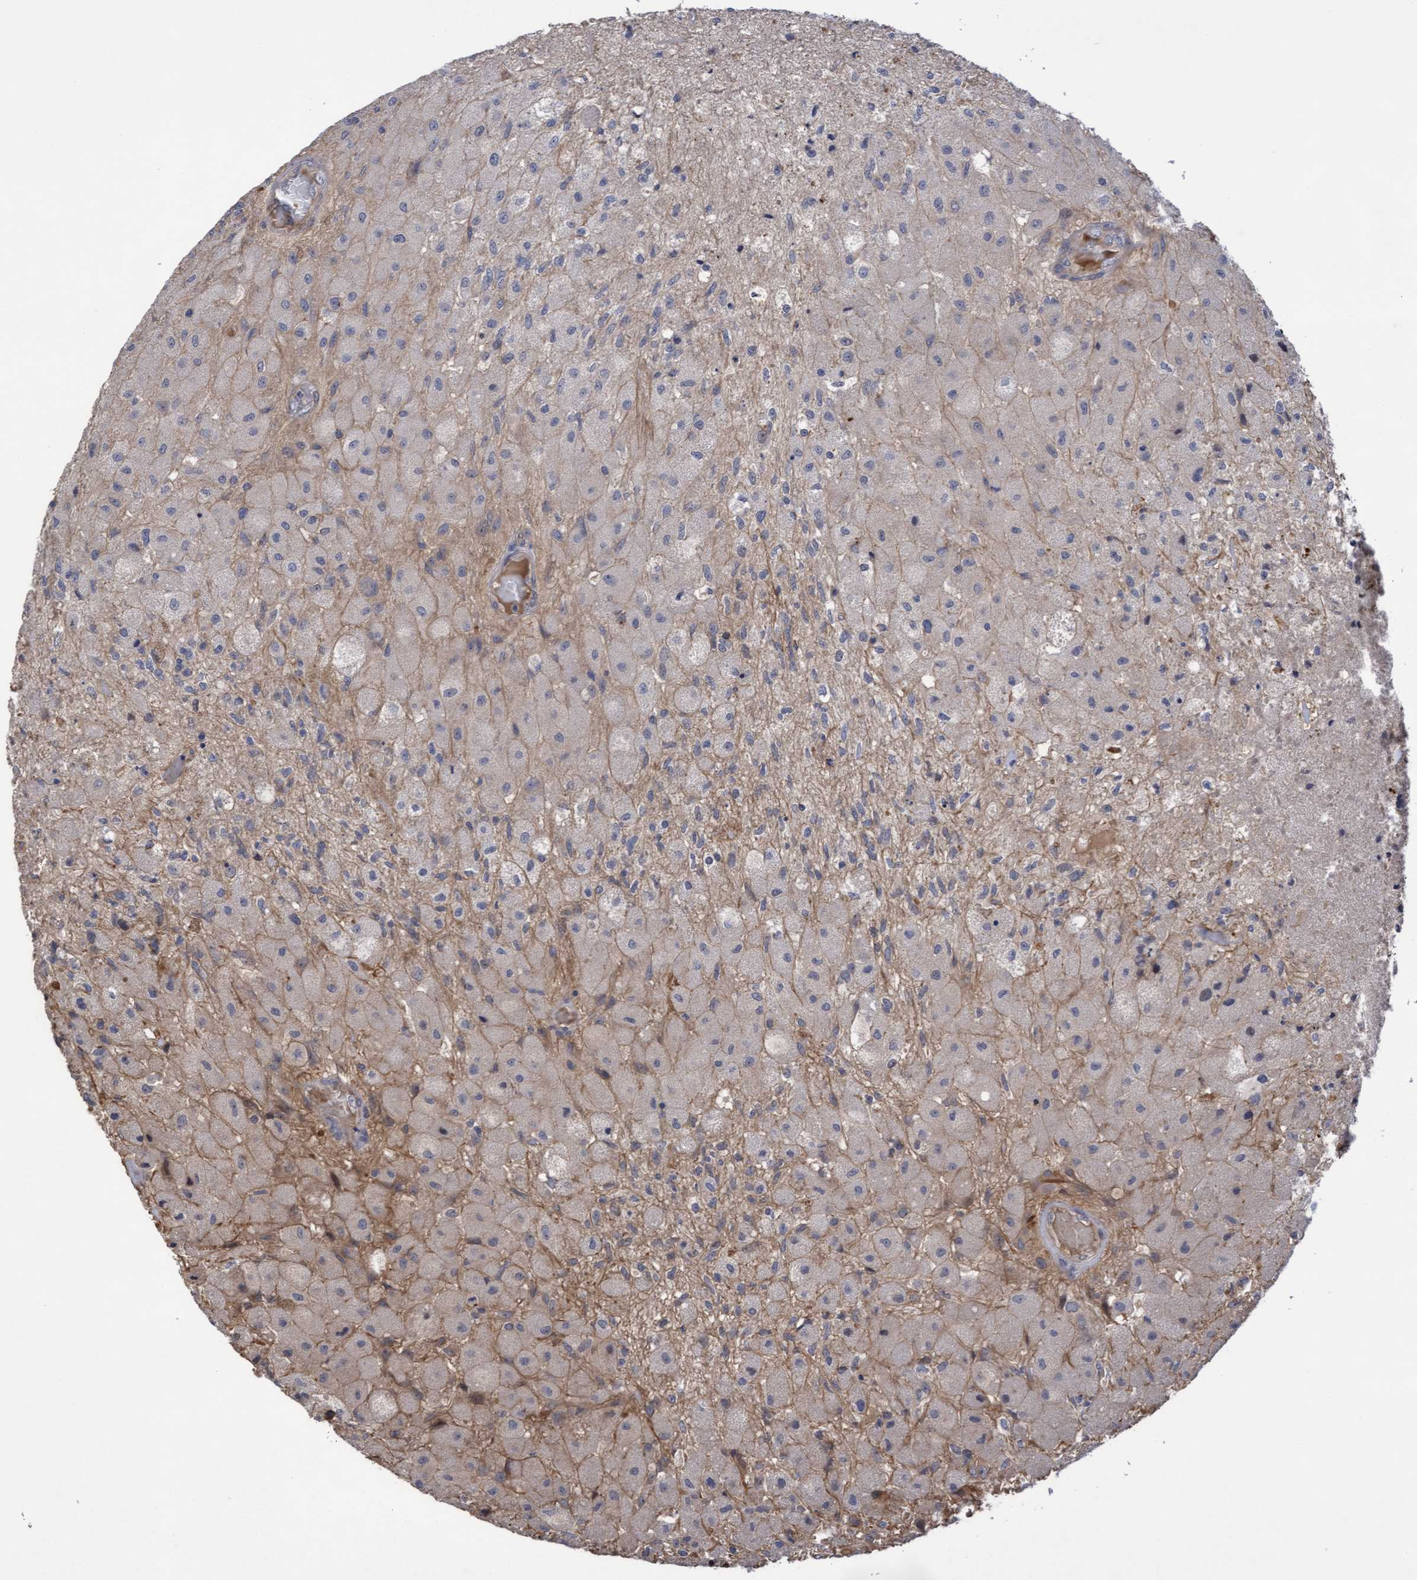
{"staining": {"intensity": "negative", "quantity": "none", "location": "none"}, "tissue": "glioma", "cell_type": "Tumor cells", "image_type": "cancer", "snomed": [{"axis": "morphology", "description": "Normal tissue, NOS"}, {"axis": "morphology", "description": "Glioma, malignant, High grade"}, {"axis": "topography", "description": "Cerebral cortex"}], "caption": "Immunohistochemical staining of human glioma displays no significant expression in tumor cells.", "gene": "COBL", "patient": {"sex": "male", "age": 77}}